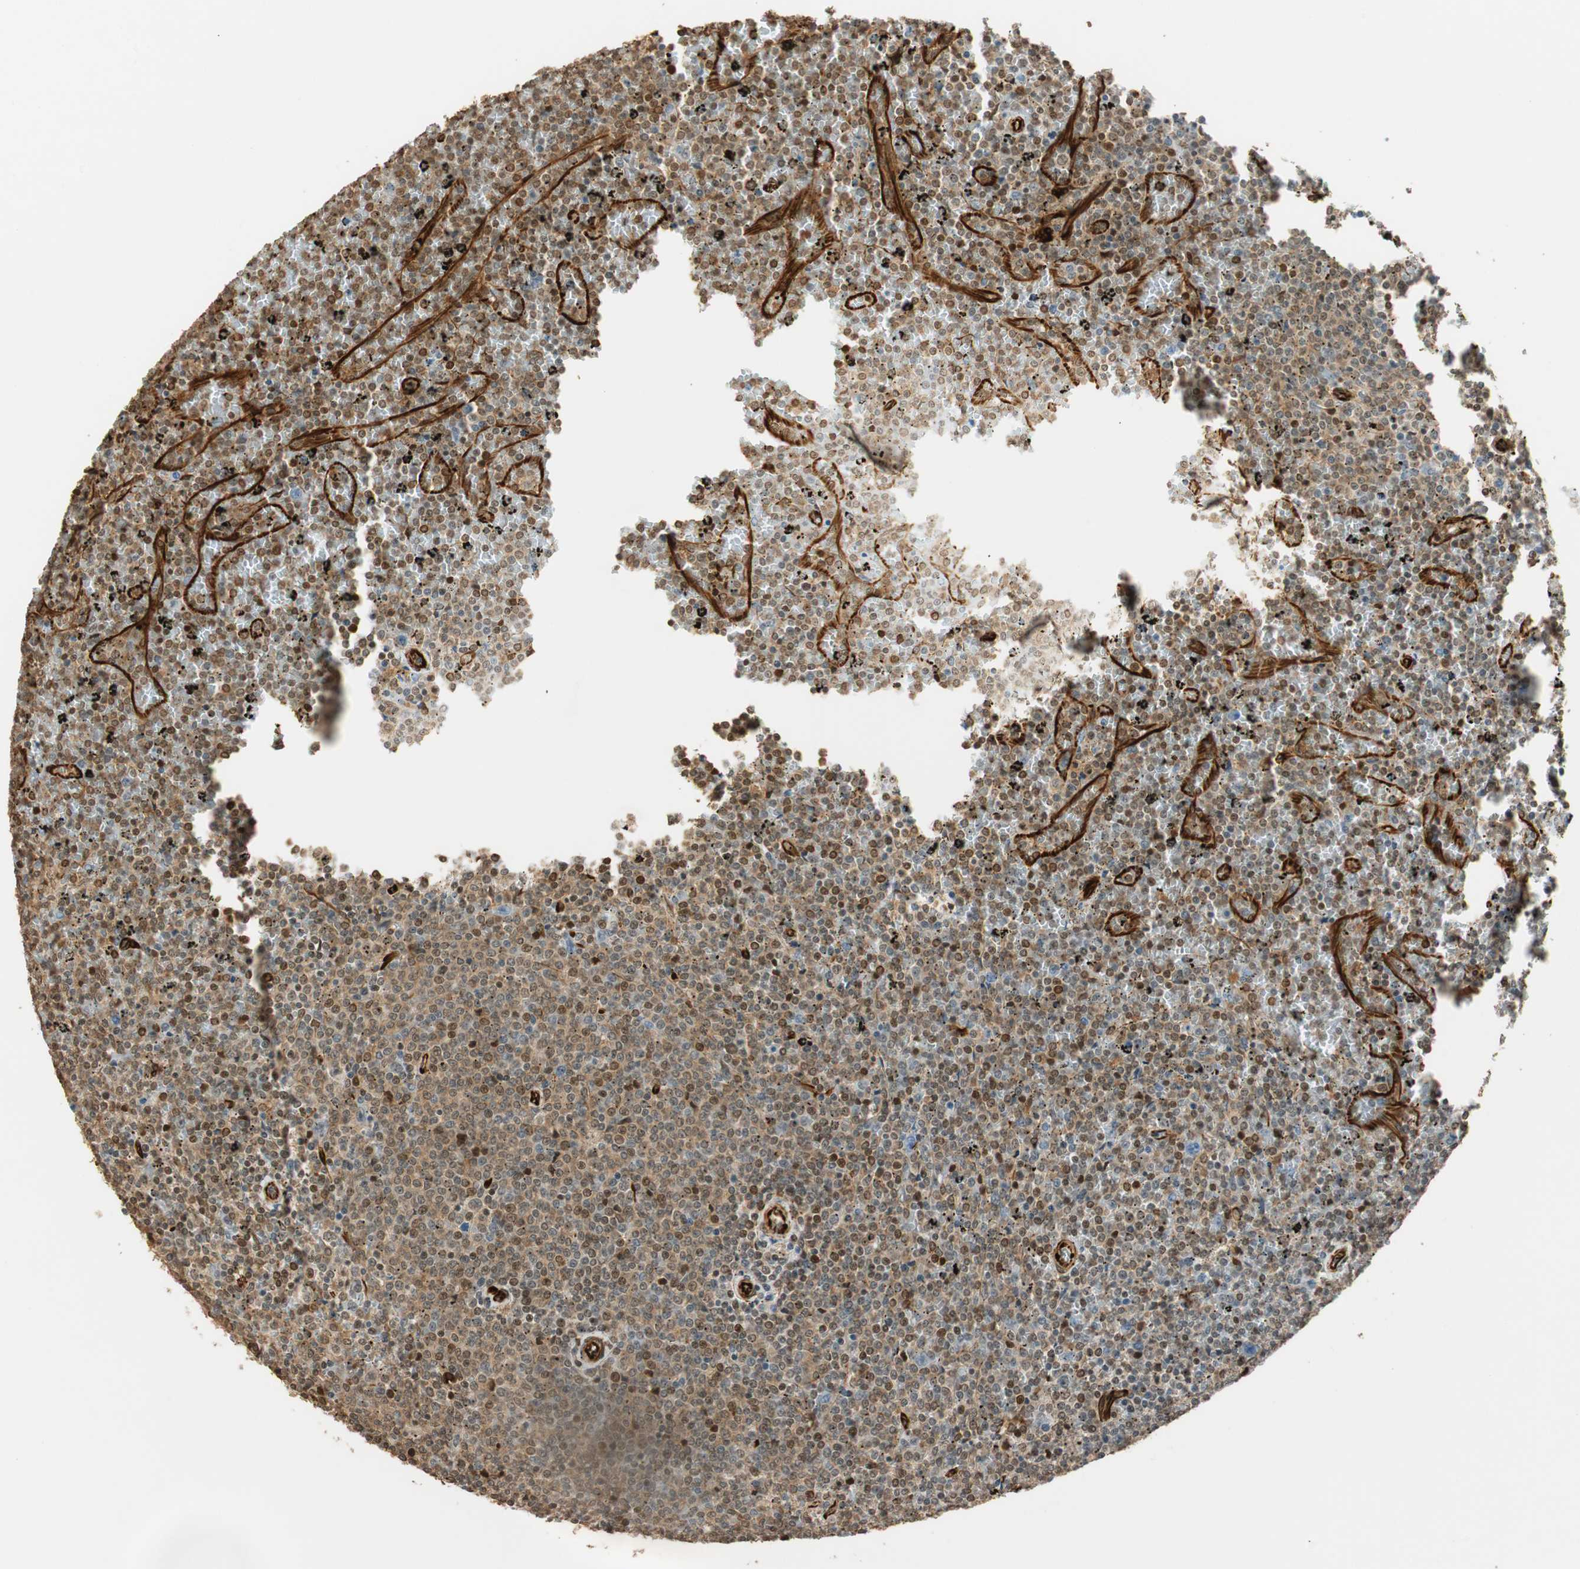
{"staining": {"intensity": "weak", "quantity": "<25%", "location": "nuclear"}, "tissue": "lymphoma", "cell_type": "Tumor cells", "image_type": "cancer", "snomed": [{"axis": "morphology", "description": "Malignant lymphoma, non-Hodgkin's type, Low grade"}, {"axis": "topography", "description": "Spleen"}], "caption": "Immunohistochemistry of lymphoma reveals no positivity in tumor cells.", "gene": "NES", "patient": {"sex": "female", "age": 77}}